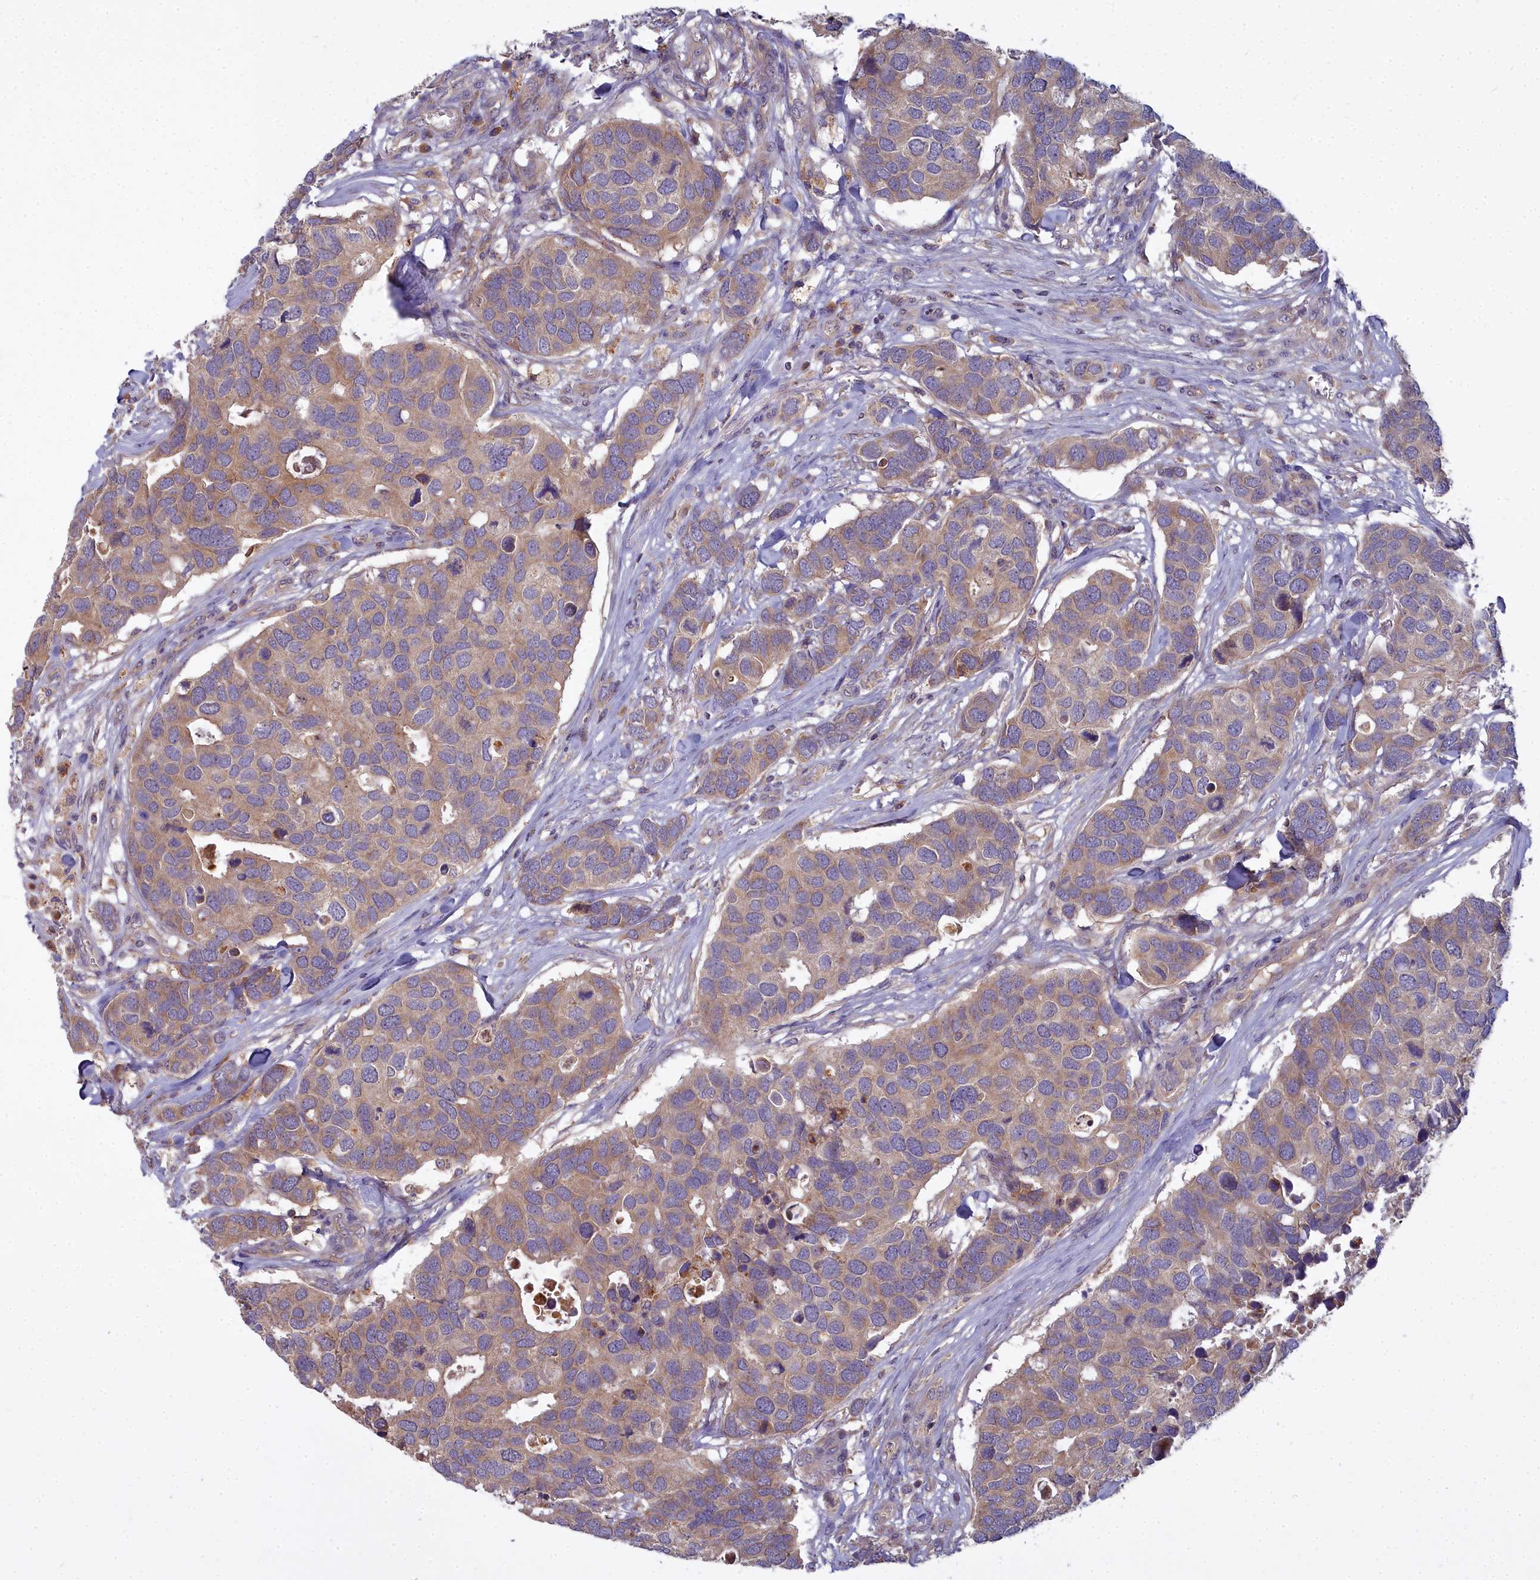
{"staining": {"intensity": "moderate", "quantity": ">75%", "location": "cytoplasmic/membranous"}, "tissue": "breast cancer", "cell_type": "Tumor cells", "image_type": "cancer", "snomed": [{"axis": "morphology", "description": "Duct carcinoma"}, {"axis": "topography", "description": "Breast"}], "caption": "Protein expression analysis of human breast intraductal carcinoma reveals moderate cytoplasmic/membranous expression in approximately >75% of tumor cells. The staining is performed using DAB brown chromogen to label protein expression. The nuclei are counter-stained blue using hematoxylin.", "gene": "CCDC167", "patient": {"sex": "female", "age": 83}}